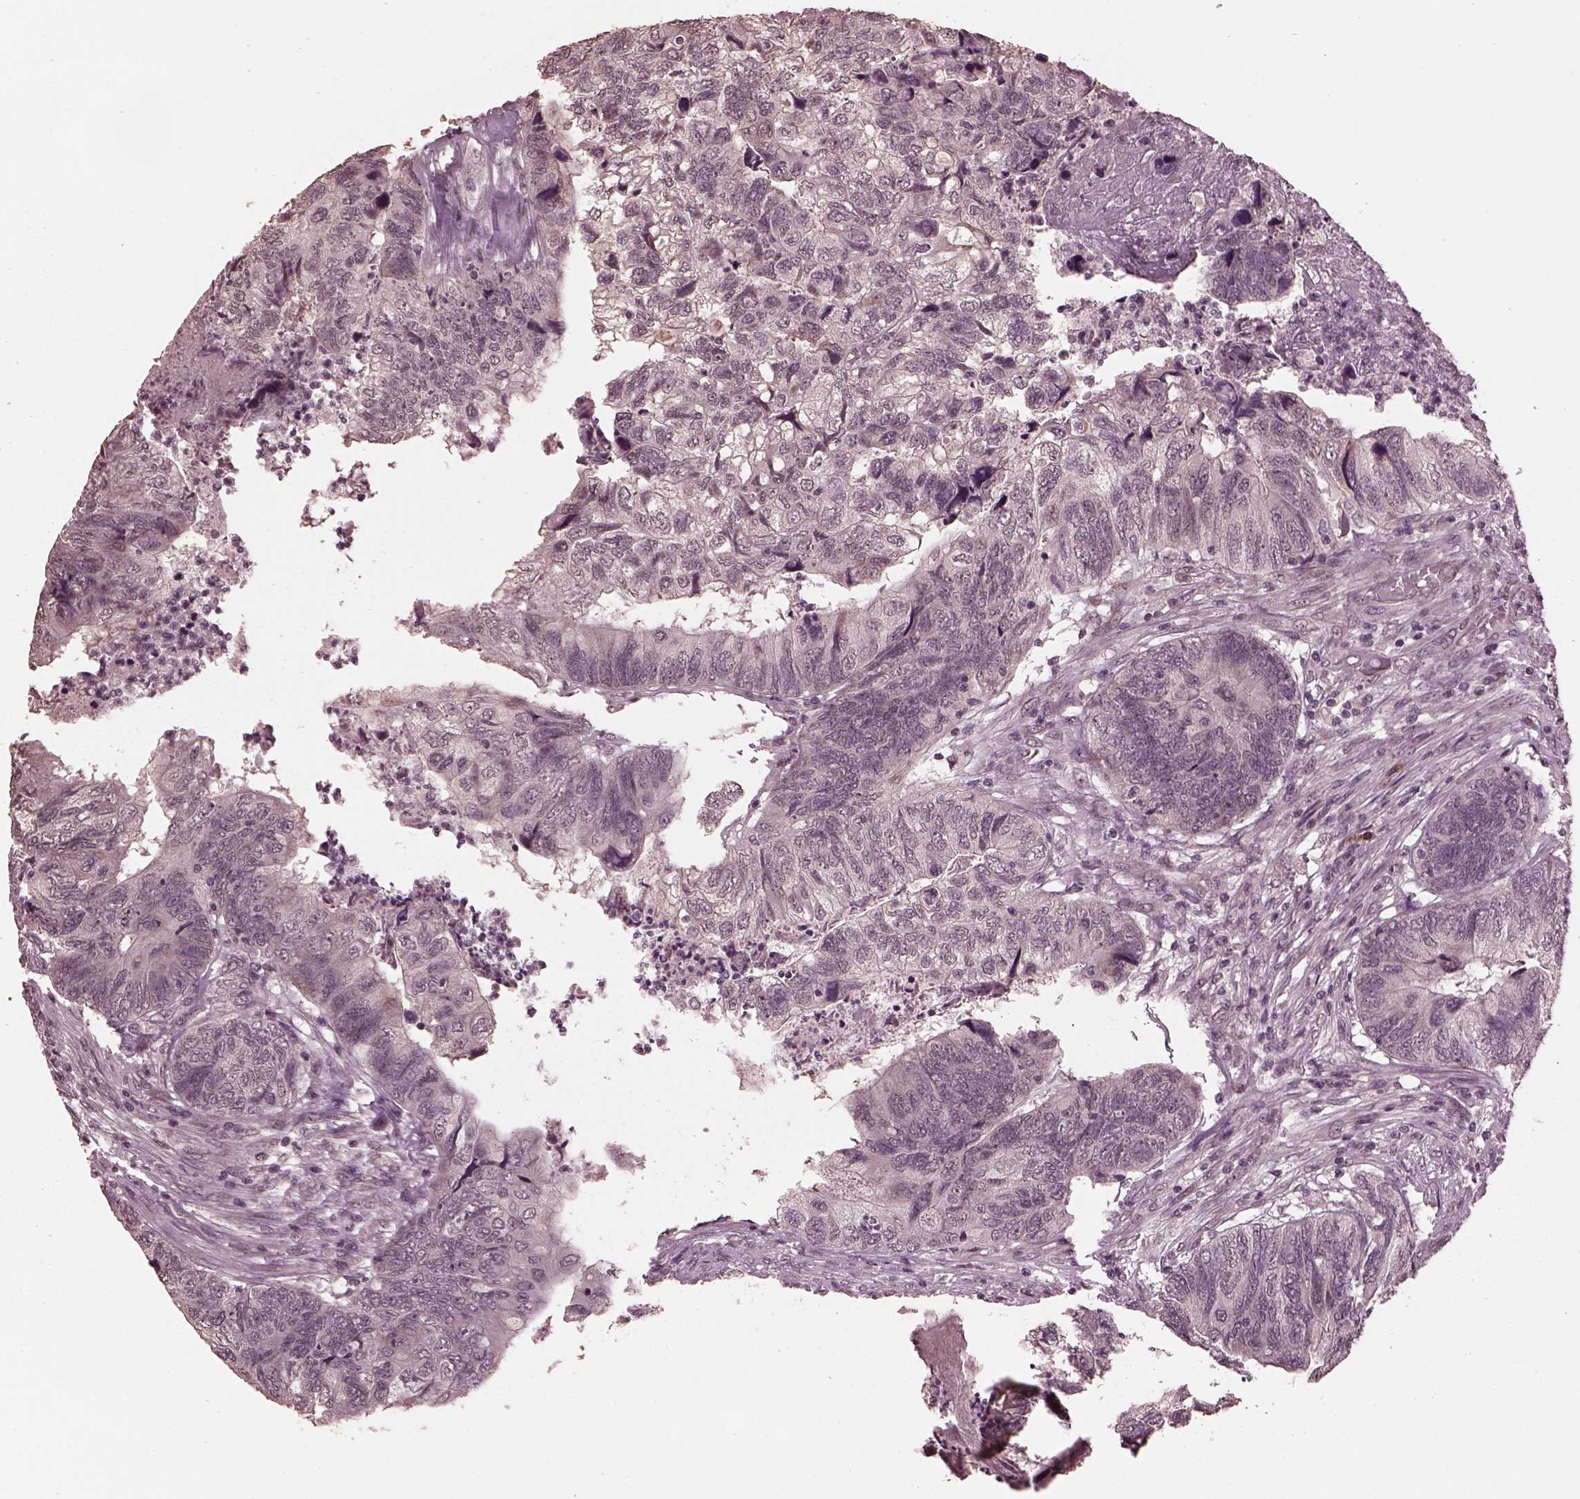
{"staining": {"intensity": "negative", "quantity": "none", "location": "none"}, "tissue": "colorectal cancer", "cell_type": "Tumor cells", "image_type": "cancer", "snomed": [{"axis": "morphology", "description": "Adenocarcinoma, NOS"}, {"axis": "topography", "description": "Colon"}], "caption": "Tumor cells are negative for brown protein staining in colorectal cancer (adenocarcinoma).", "gene": "IL18RAP", "patient": {"sex": "female", "age": 67}}